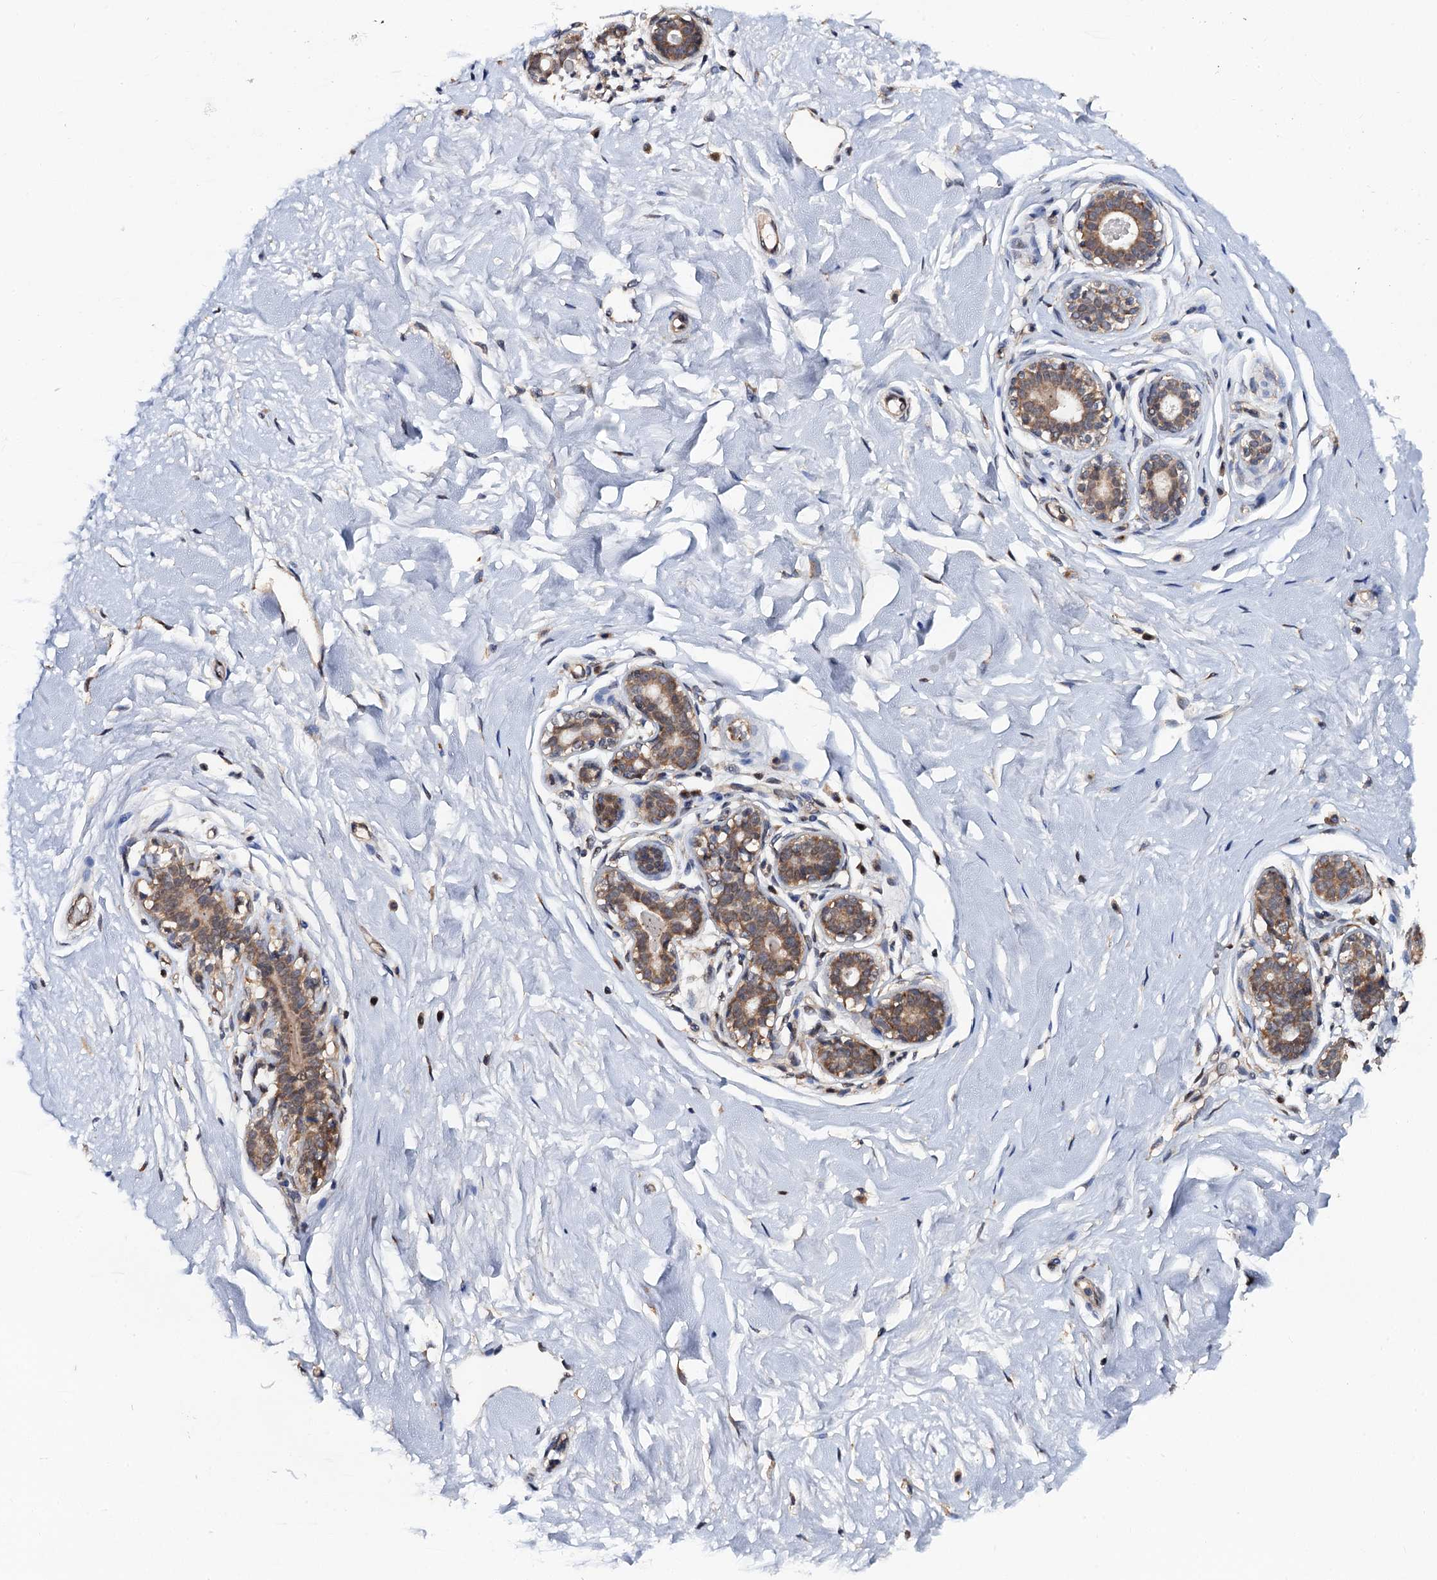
{"staining": {"intensity": "moderate", "quantity": ">75%", "location": "cytoplasmic/membranous"}, "tissue": "breast", "cell_type": "Glandular cells", "image_type": "normal", "snomed": [{"axis": "morphology", "description": "Normal tissue, NOS"}, {"axis": "morphology", "description": "Adenoma, NOS"}, {"axis": "topography", "description": "Breast"}], "caption": "Immunohistochemistry (IHC) photomicrograph of unremarkable human breast stained for a protein (brown), which reveals medium levels of moderate cytoplasmic/membranous positivity in approximately >75% of glandular cells.", "gene": "MIER2", "patient": {"sex": "female", "age": 23}}